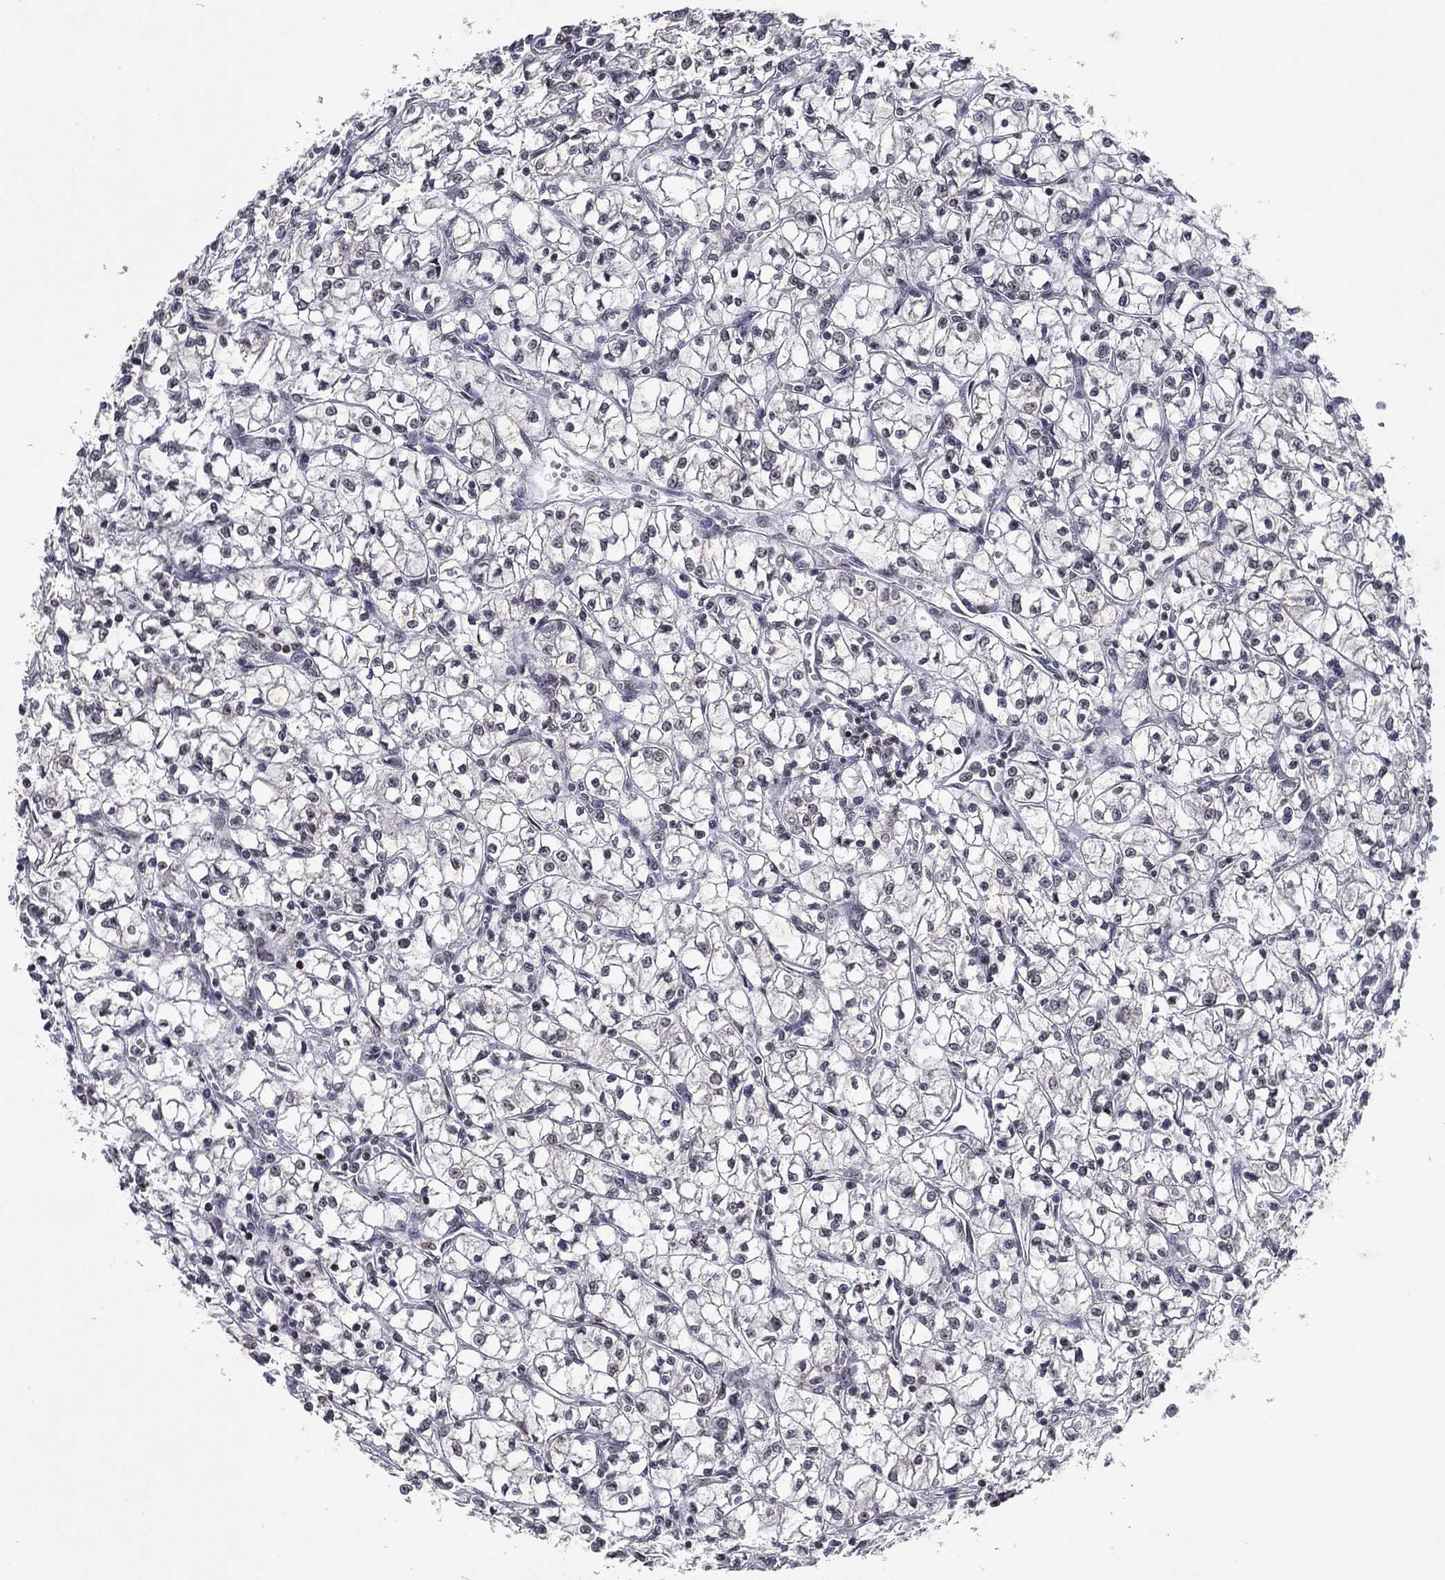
{"staining": {"intensity": "negative", "quantity": "none", "location": "none"}, "tissue": "renal cancer", "cell_type": "Tumor cells", "image_type": "cancer", "snomed": [{"axis": "morphology", "description": "Adenocarcinoma, NOS"}, {"axis": "topography", "description": "Kidney"}], "caption": "Immunohistochemical staining of human renal adenocarcinoma reveals no significant staining in tumor cells.", "gene": "ZBTB42", "patient": {"sex": "female", "age": 64}}